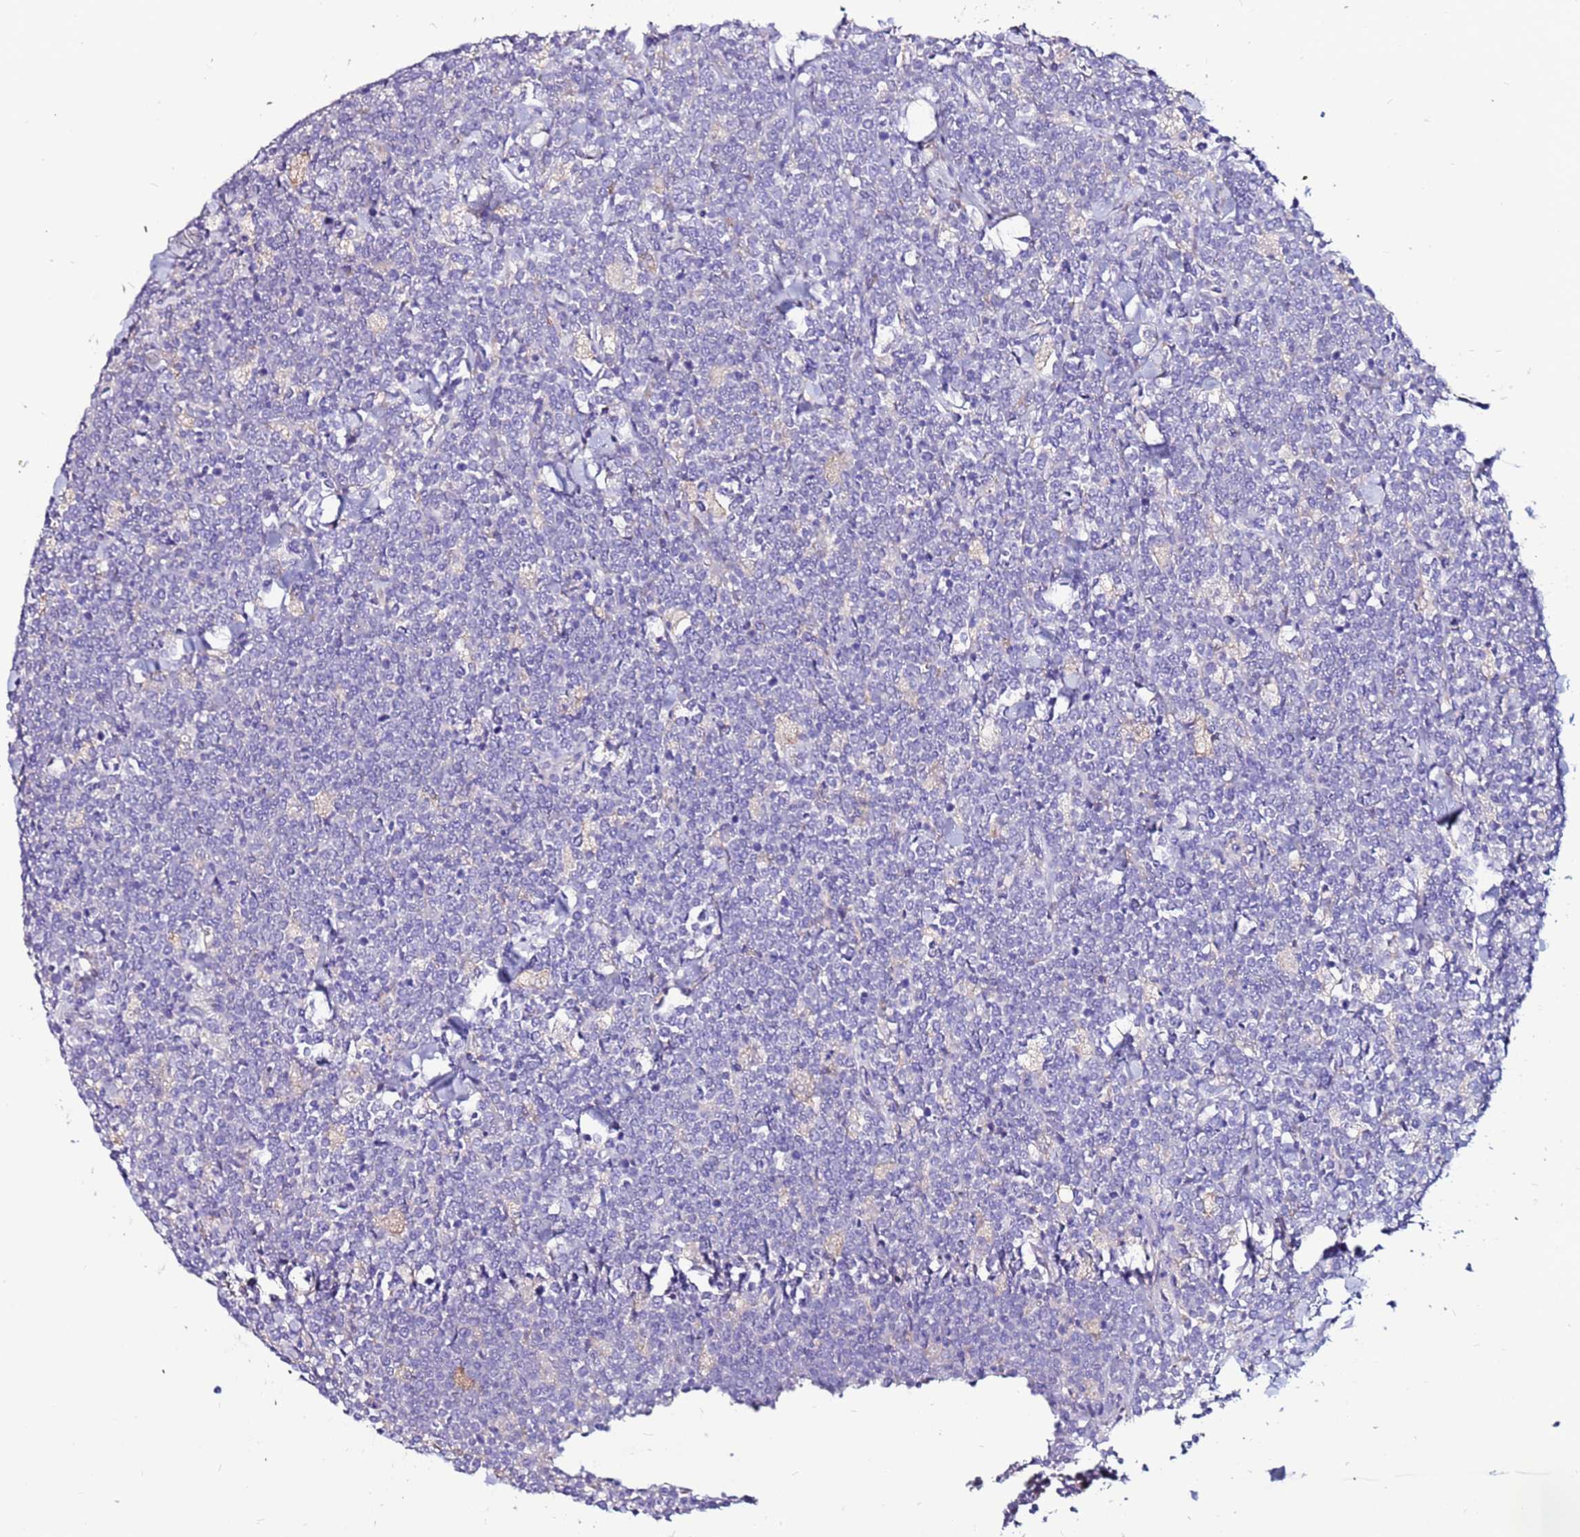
{"staining": {"intensity": "negative", "quantity": "none", "location": "none"}, "tissue": "lymphoma", "cell_type": "Tumor cells", "image_type": "cancer", "snomed": [{"axis": "morphology", "description": "Malignant lymphoma, non-Hodgkin's type, High grade"}, {"axis": "topography", "description": "Small intestine"}], "caption": "The immunohistochemistry photomicrograph has no significant expression in tumor cells of malignant lymphoma, non-Hodgkin's type (high-grade) tissue. (Stains: DAB (3,3'-diaminobenzidine) immunohistochemistry with hematoxylin counter stain, Microscopy: brightfield microscopy at high magnification).", "gene": "SLC44A3", "patient": {"sex": "male", "age": 8}}